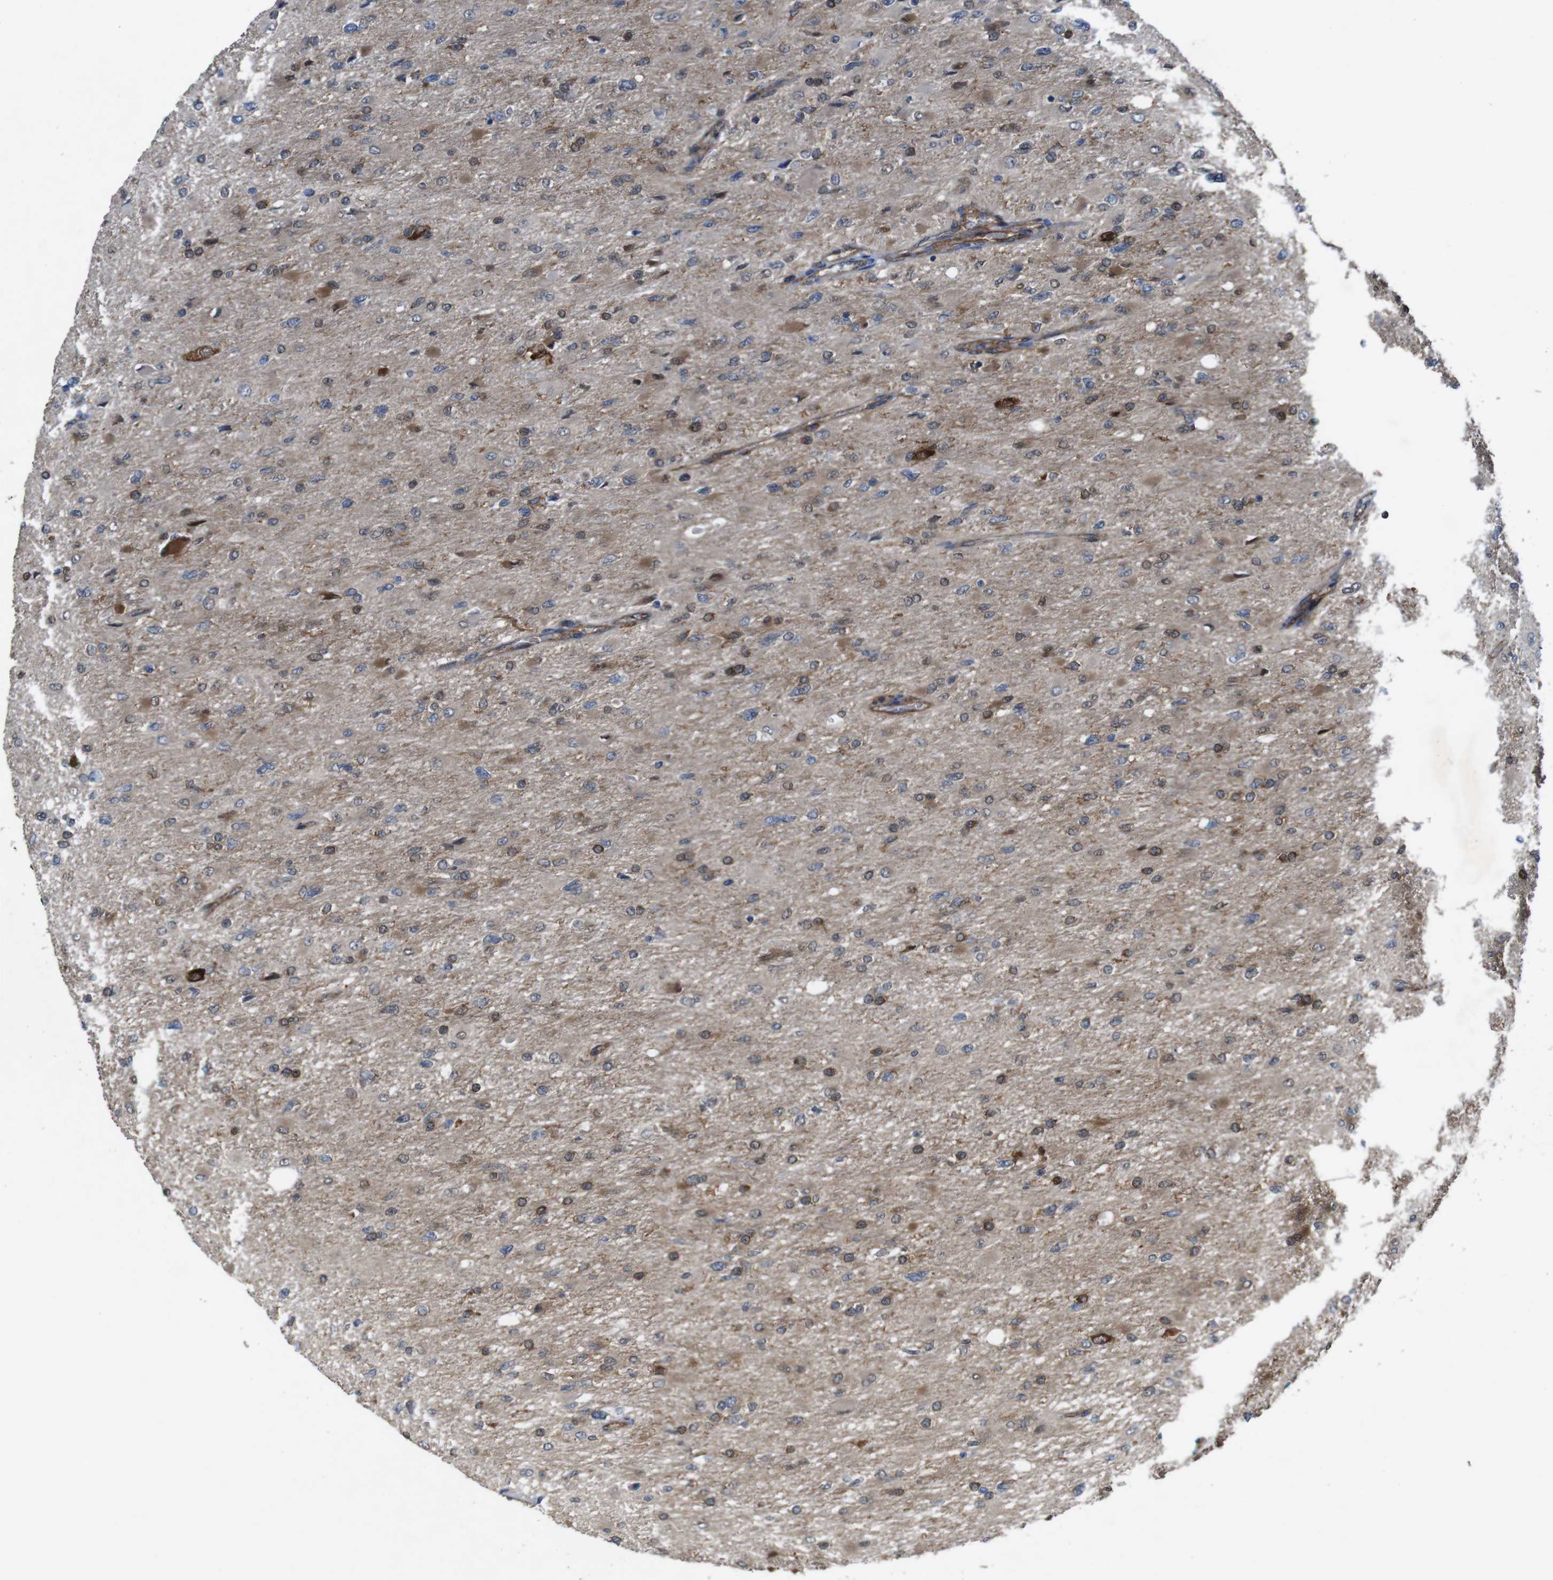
{"staining": {"intensity": "moderate", "quantity": "<25%", "location": "cytoplasmic/membranous,nuclear"}, "tissue": "glioma", "cell_type": "Tumor cells", "image_type": "cancer", "snomed": [{"axis": "morphology", "description": "Glioma, malignant, High grade"}, {"axis": "topography", "description": "Cerebral cortex"}], "caption": "High-grade glioma (malignant) stained with a protein marker shows moderate staining in tumor cells.", "gene": "PTGER4", "patient": {"sex": "female", "age": 36}}